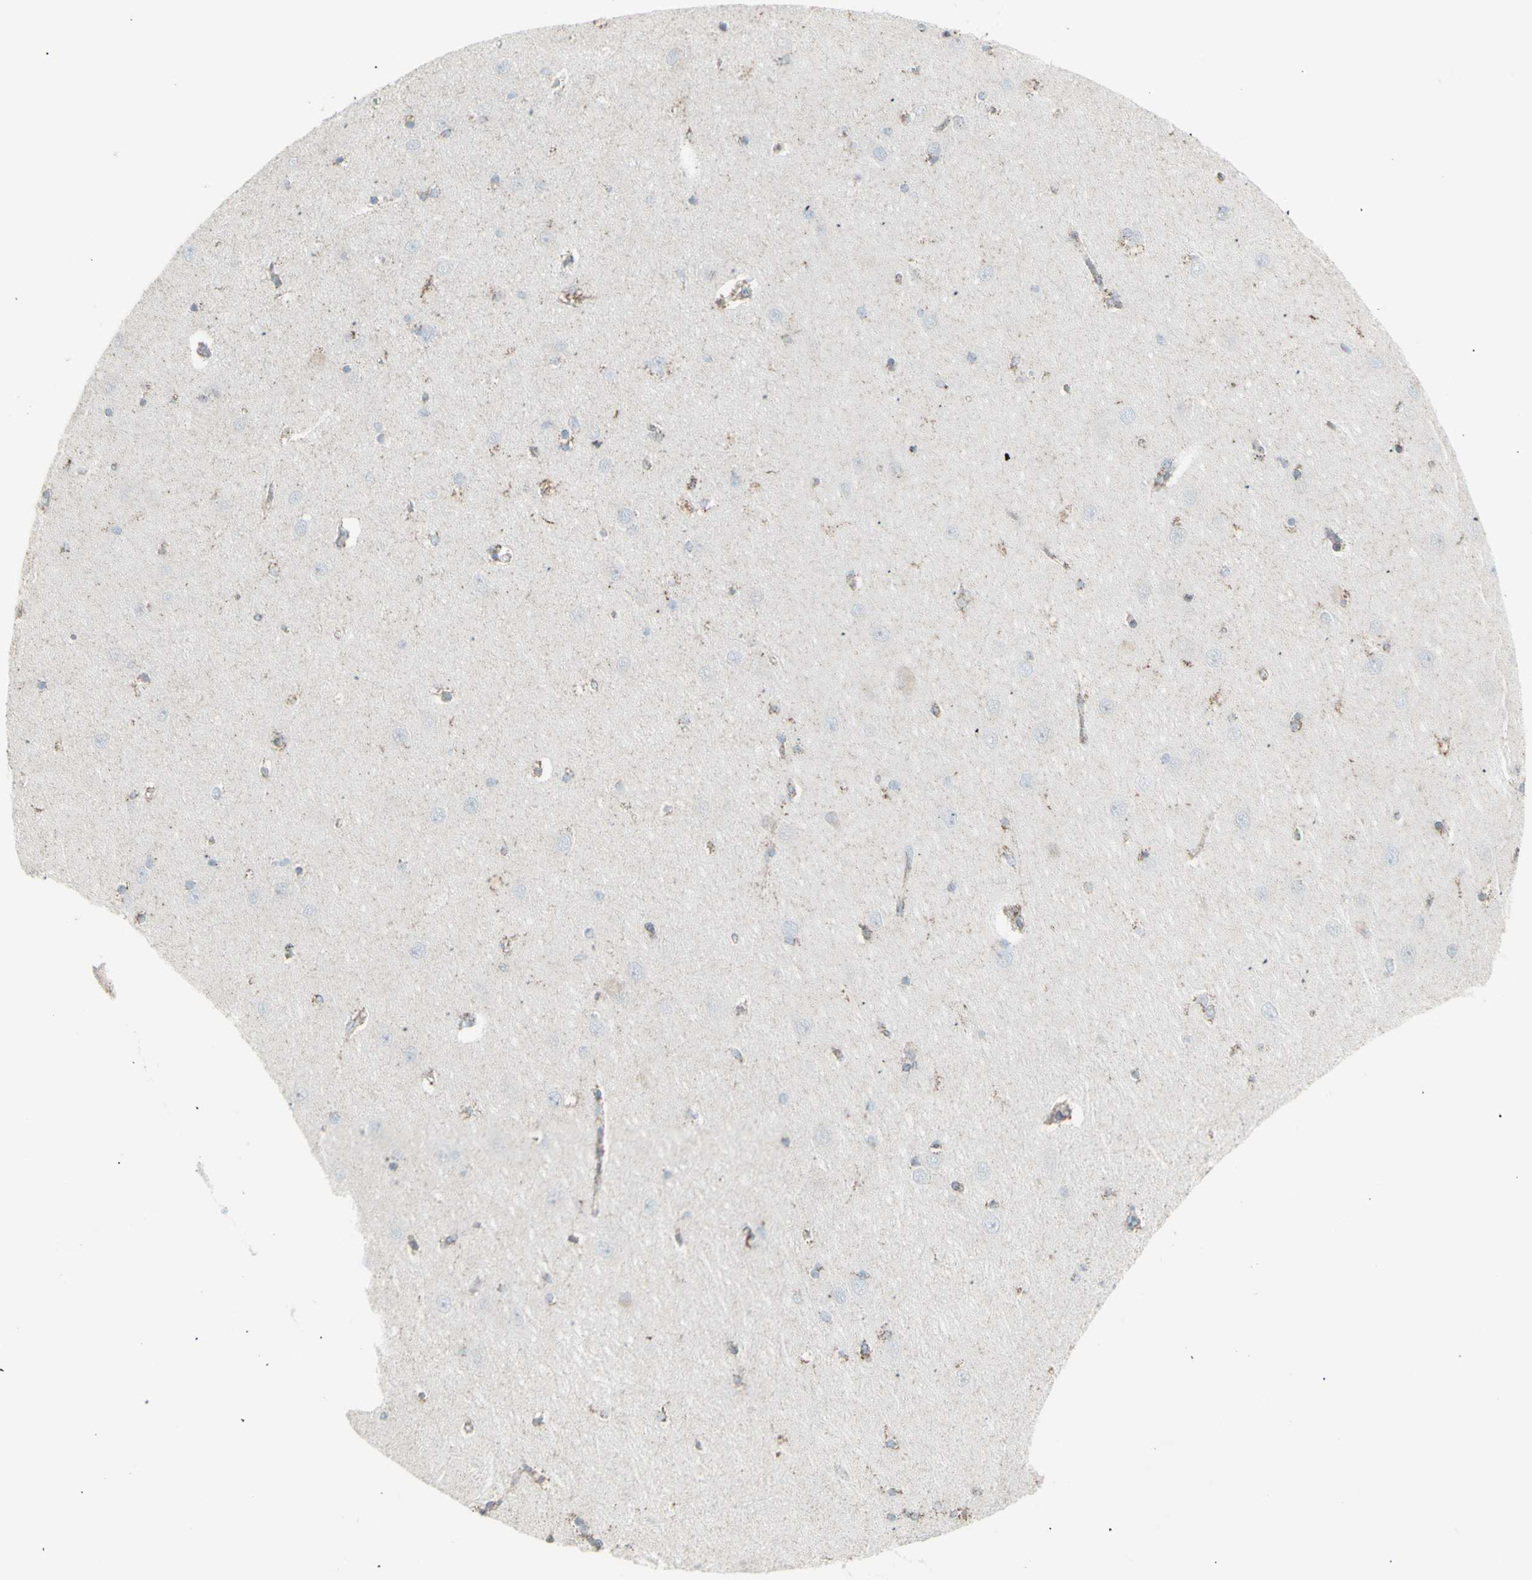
{"staining": {"intensity": "moderate", "quantity": "25%-75%", "location": "cytoplasmic/membranous"}, "tissue": "hippocampus", "cell_type": "Glial cells", "image_type": "normal", "snomed": [{"axis": "morphology", "description": "Normal tissue, NOS"}, {"axis": "topography", "description": "Hippocampus"}], "caption": "Hippocampus stained with DAB IHC exhibits medium levels of moderate cytoplasmic/membranous expression in about 25%-75% of glial cells. (Stains: DAB (3,3'-diaminobenzidine) in brown, nuclei in blue, Microscopy: brightfield microscopy at high magnification).", "gene": "PLGRKT", "patient": {"sex": "female", "age": 54}}